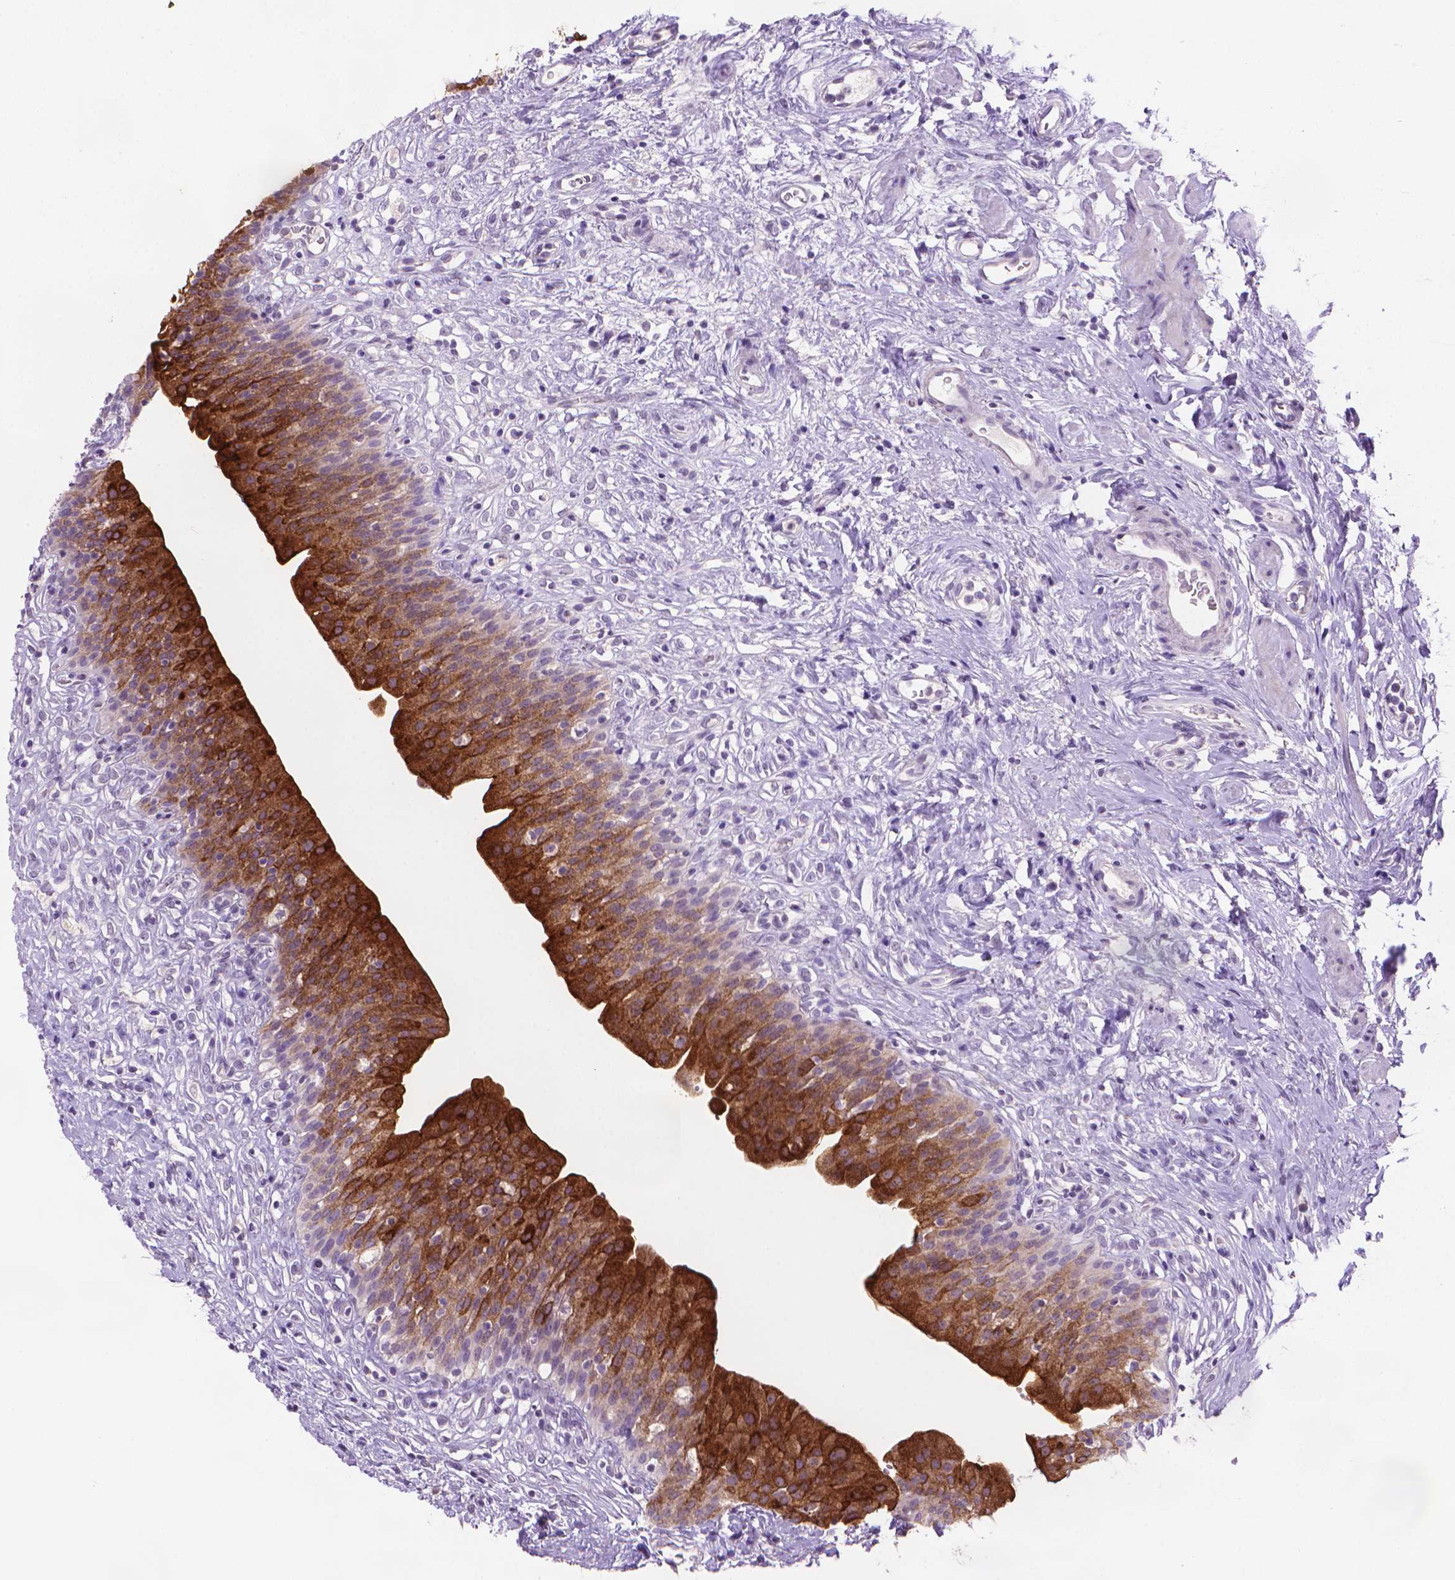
{"staining": {"intensity": "strong", "quantity": ">75%", "location": "cytoplasmic/membranous"}, "tissue": "urinary bladder", "cell_type": "Urothelial cells", "image_type": "normal", "snomed": [{"axis": "morphology", "description": "Normal tissue, NOS"}, {"axis": "topography", "description": "Urinary bladder"}], "caption": "IHC of unremarkable human urinary bladder displays high levels of strong cytoplasmic/membranous staining in about >75% of urothelial cells.", "gene": "MUC1", "patient": {"sex": "male", "age": 76}}